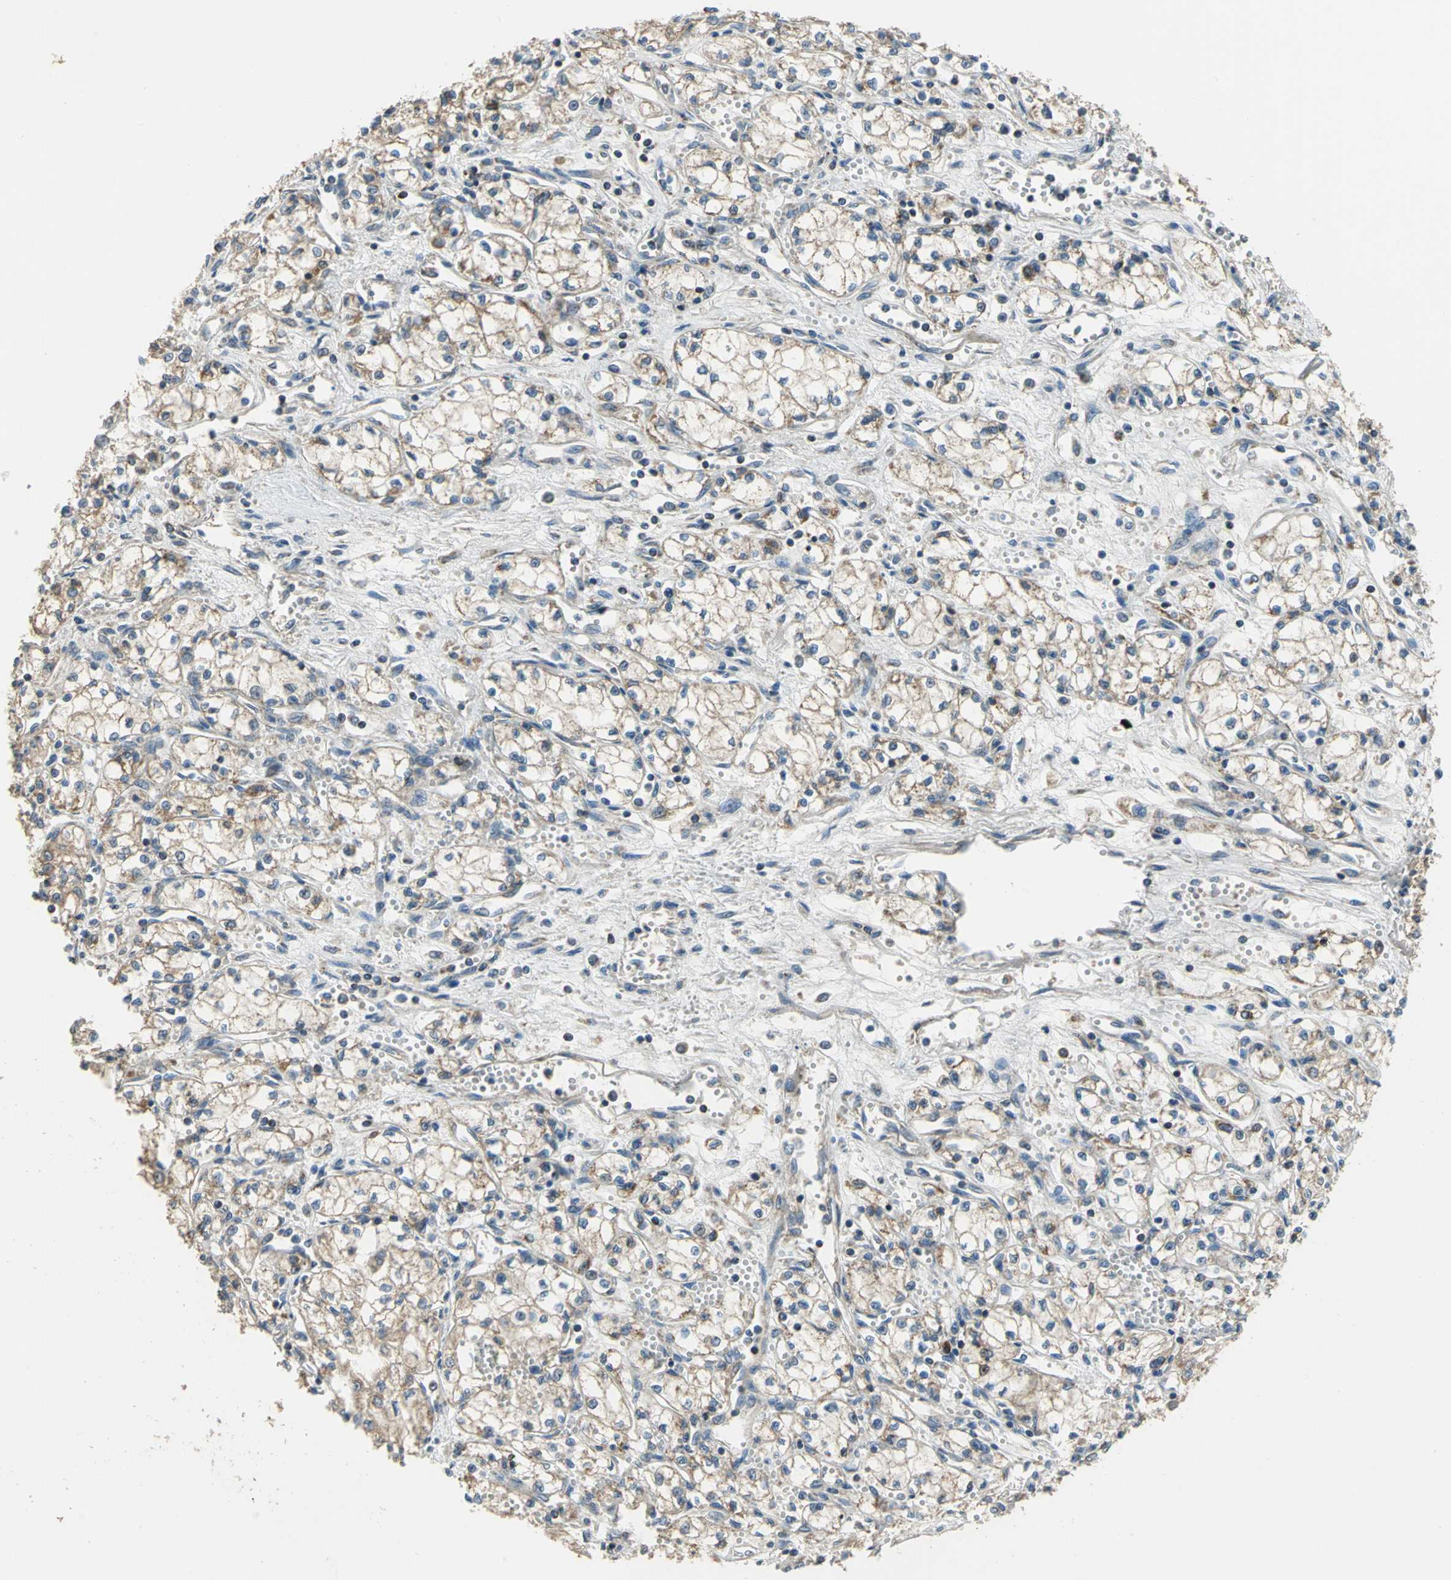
{"staining": {"intensity": "weak", "quantity": "25%-75%", "location": "cytoplasmic/membranous"}, "tissue": "renal cancer", "cell_type": "Tumor cells", "image_type": "cancer", "snomed": [{"axis": "morphology", "description": "Normal tissue, NOS"}, {"axis": "morphology", "description": "Adenocarcinoma, NOS"}, {"axis": "topography", "description": "Kidney"}], "caption": "IHC (DAB (3,3'-diaminobenzidine)) staining of renal cancer exhibits weak cytoplasmic/membranous protein expression in about 25%-75% of tumor cells. (Brightfield microscopy of DAB IHC at high magnification).", "gene": "TRAK1", "patient": {"sex": "male", "age": 59}}